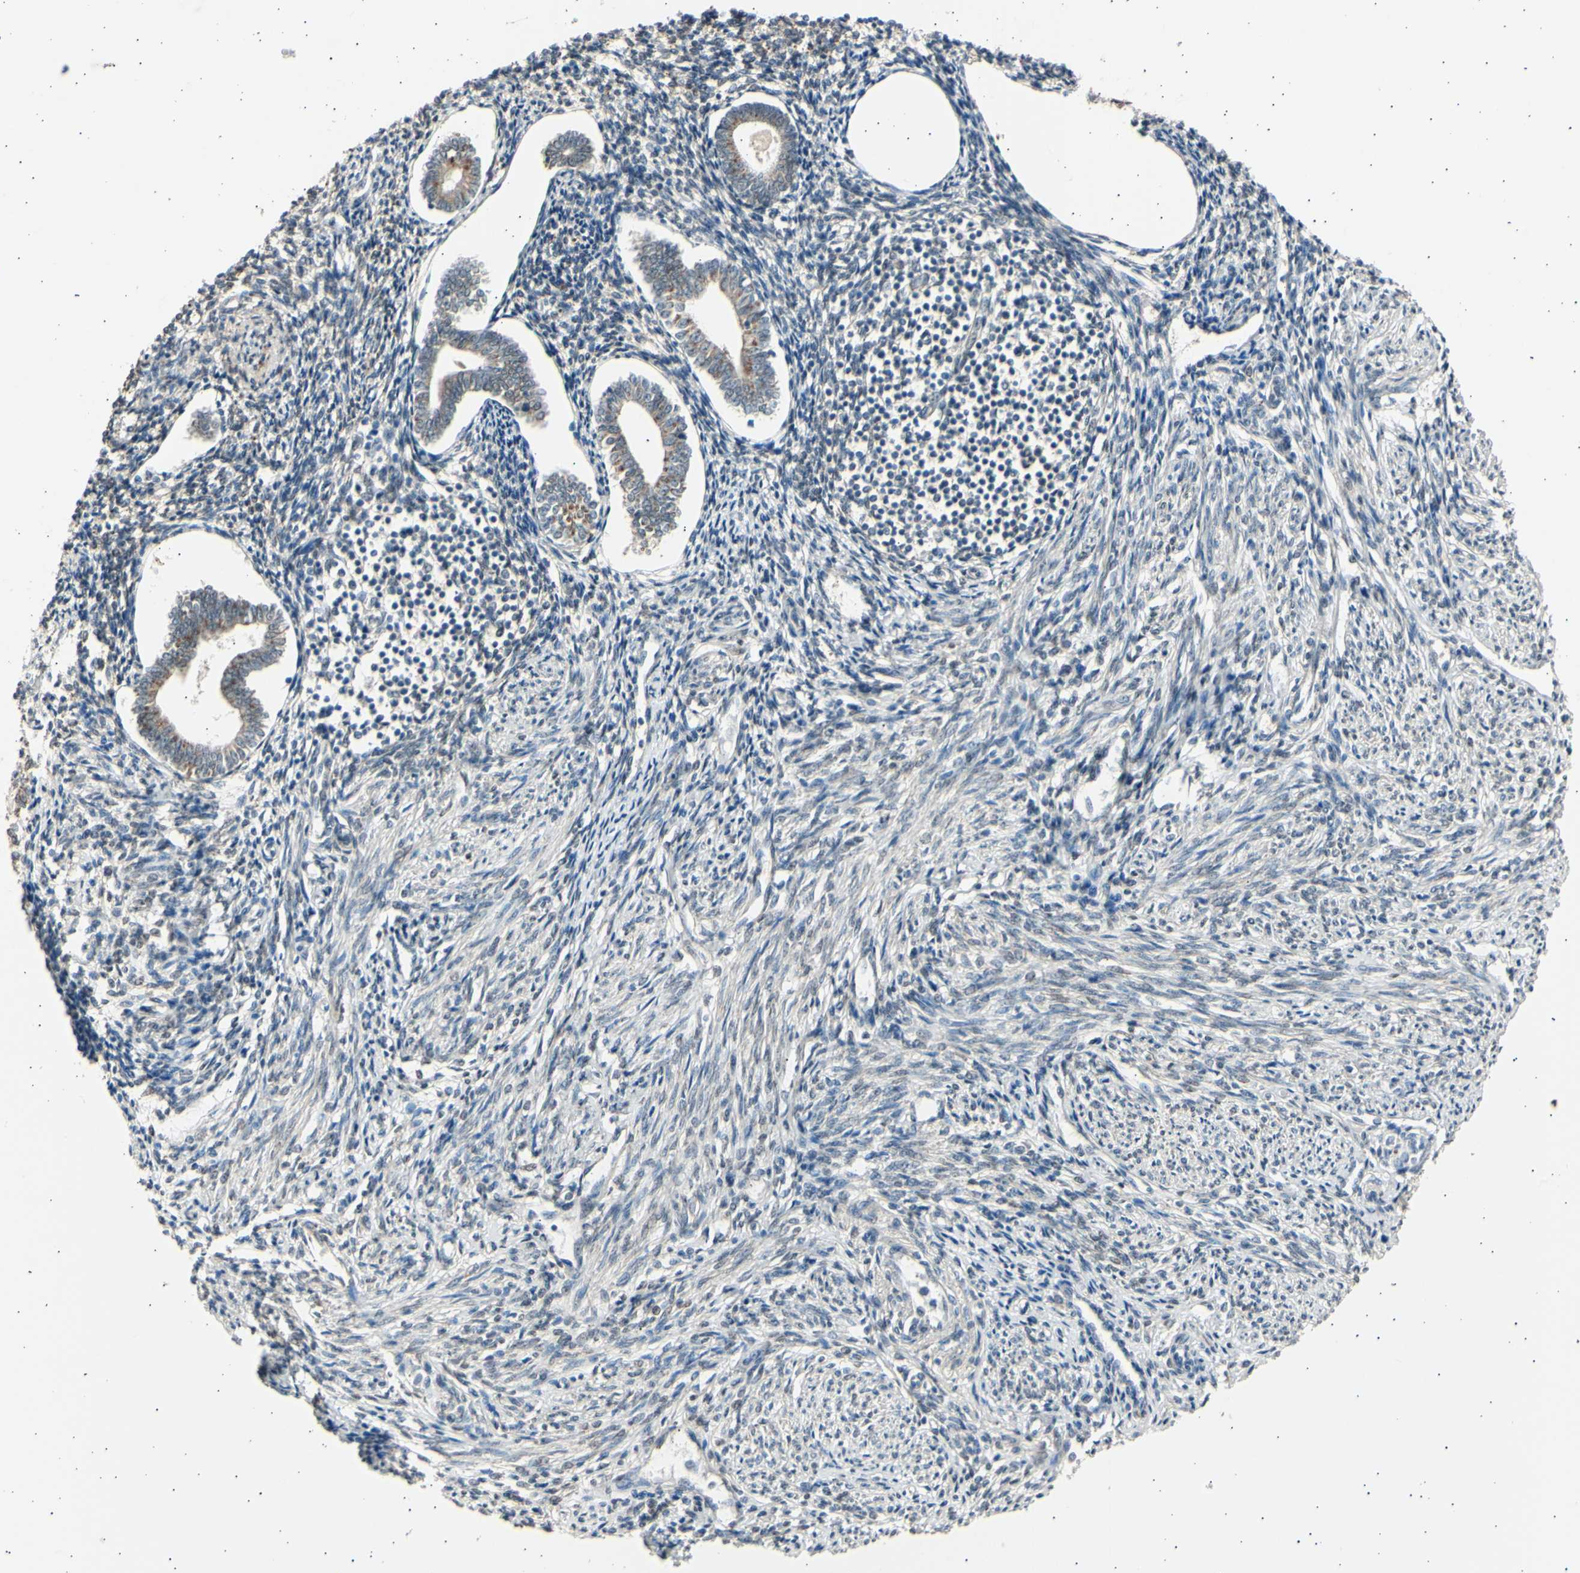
{"staining": {"intensity": "weak", "quantity": "25%-75%", "location": "nuclear"}, "tissue": "endometrium", "cell_type": "Cells in endometrial stroma", "image_type": "normal", "snomed": [{"axis": "morphology", "description": "Normal tissue, NOS"}, {"axis": "topography", "description": "Endometrium"}], "caption": "Immunohistochemical staining of benign endometrium exhibits 25%-75% levels of weak nuclear protein staining in about 25%-75% of cells in endometrial stroma.", "gene": "PSMD5", "patient": {"sex": "female", "age": 71}}